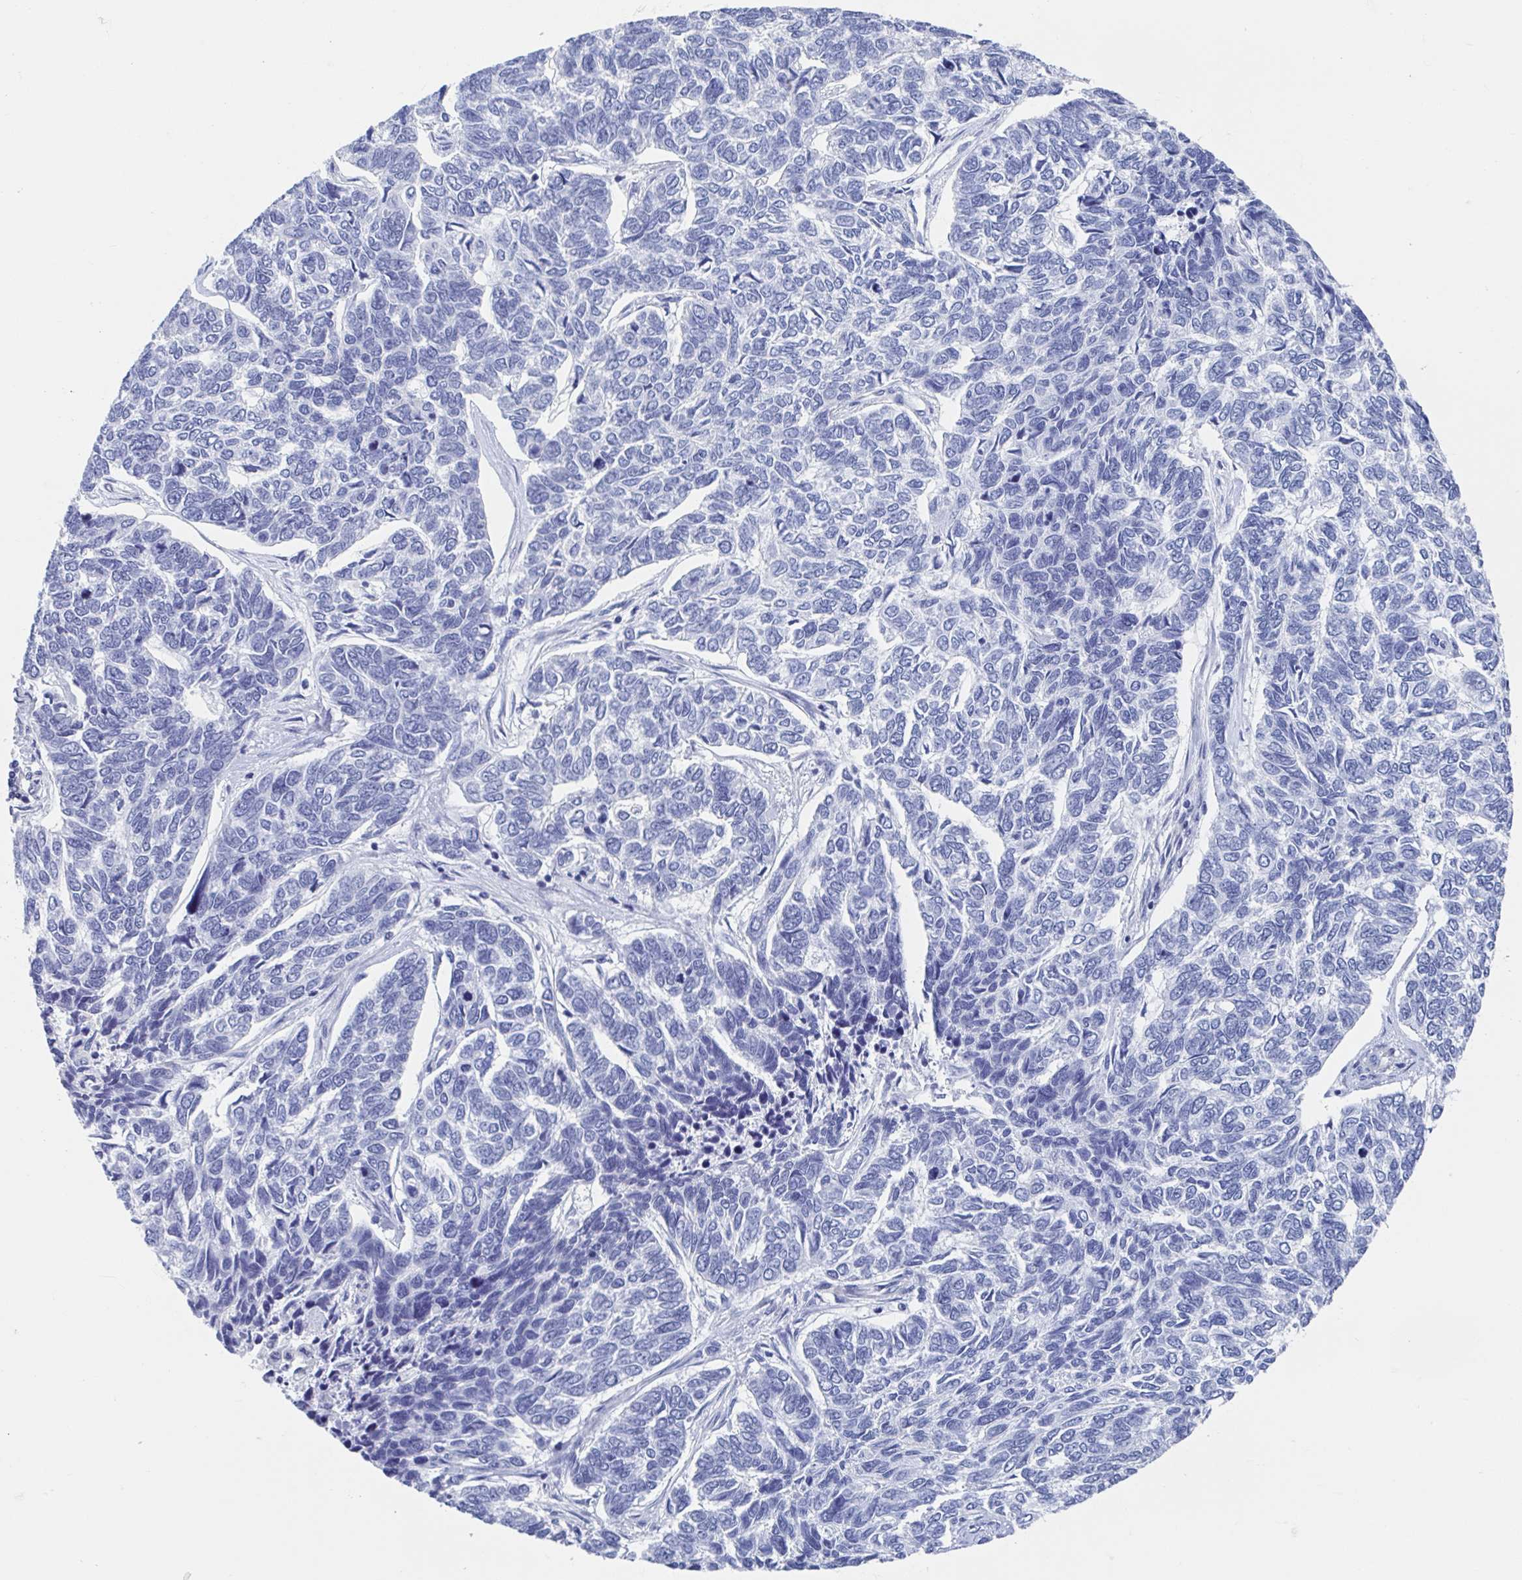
{"staining": {"intensity": "negative", "quantity": "none", "location": "none"}, "tissue": "skin cancer", "cell_type": "Tumor cells", "image_type": "cancer", "snomed": [{"axis": "morphology", "description": "Basal cell carcinoma"}, {"axis": "topography", "description": "Skin"}], "caption": "This is an immunohistochemistry (IHC) image of human basal cell carcinoma (skin). There is no staining in tumor cells.", "gene": "SHCBP1L", "patient": {"sex": "female", "age": 65}}